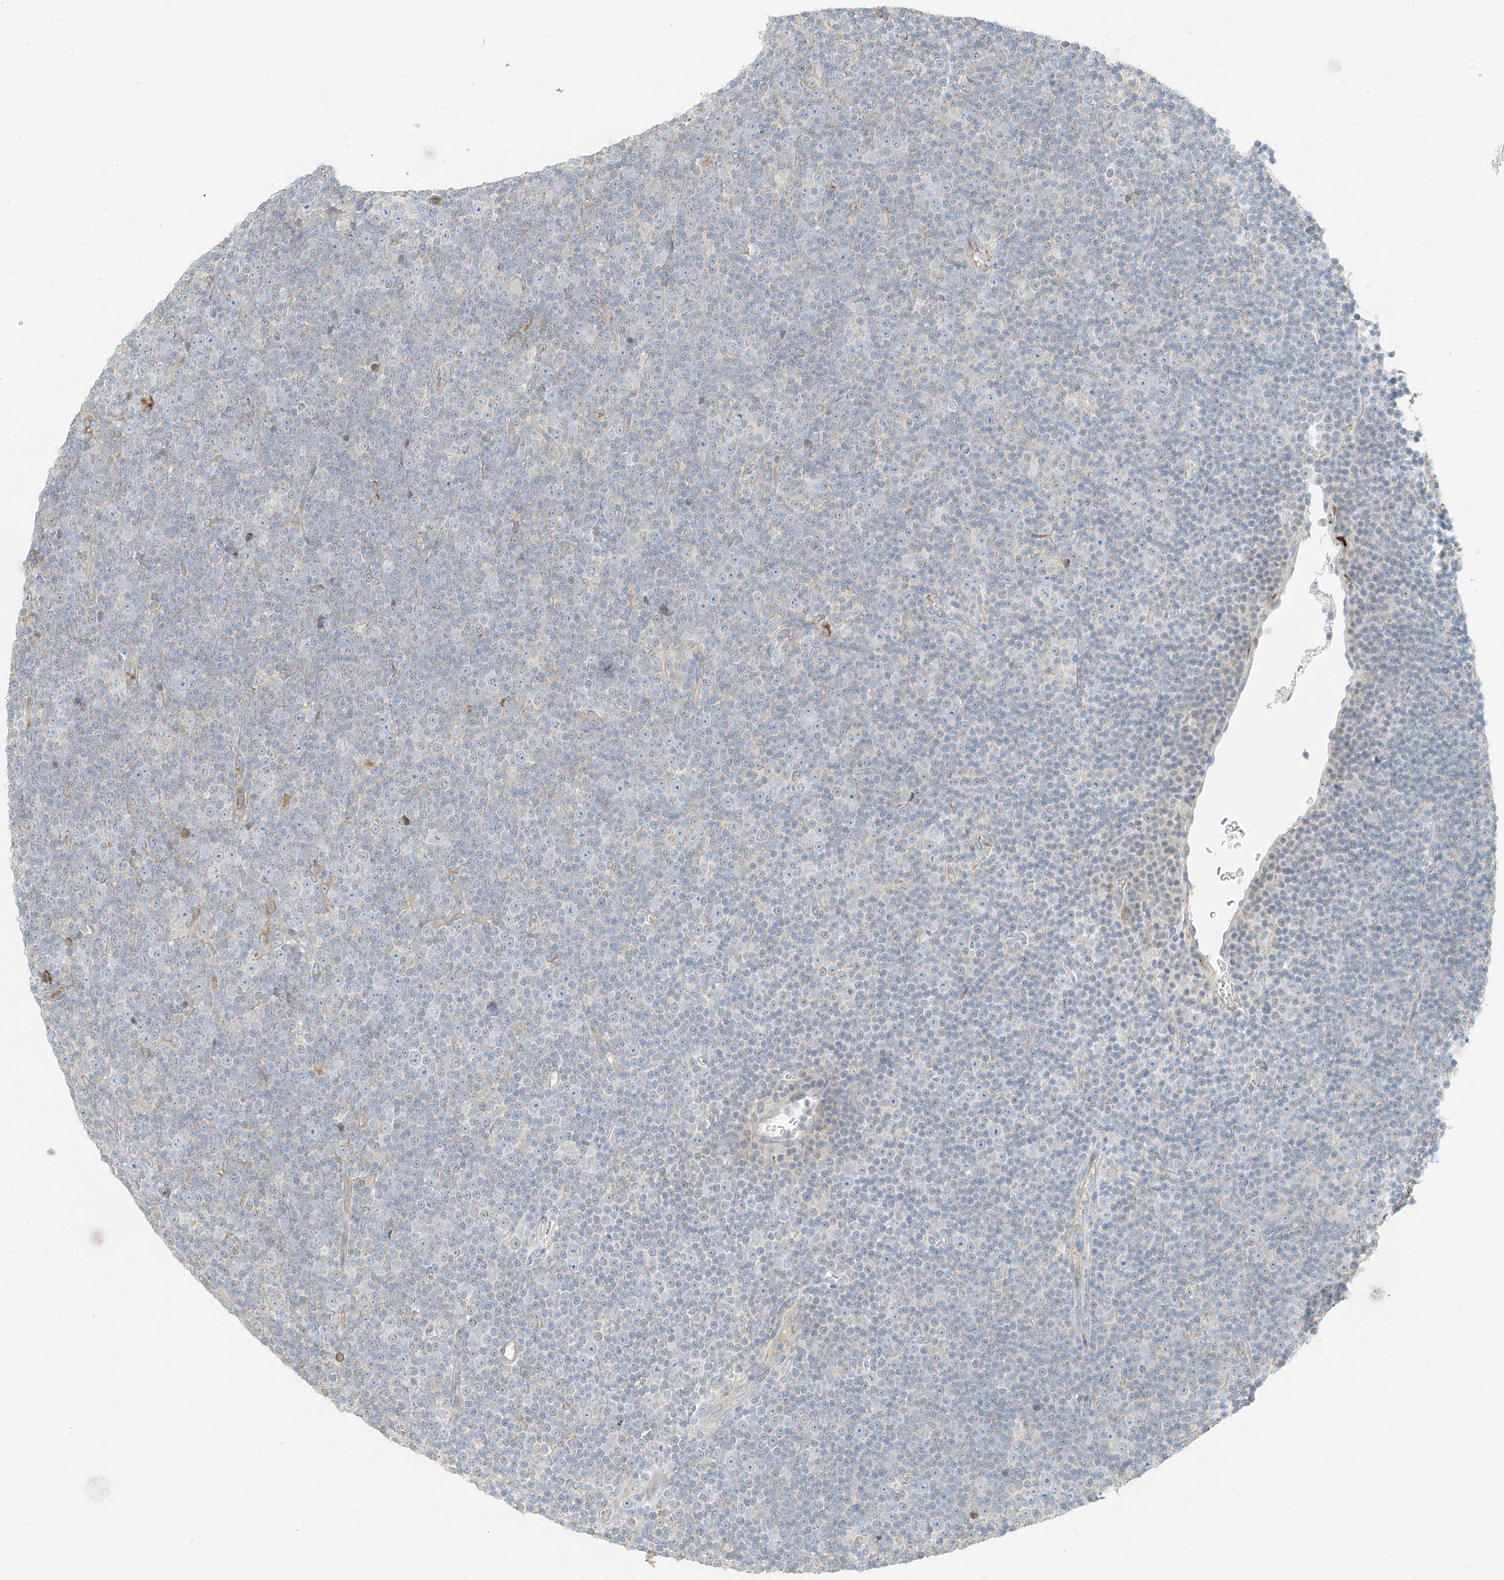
{"staining": {"intensity": "moderate", "quantity": "<25%", "location": "cytoplasmic/membranous"}, "tissue": "lymphoma", "cell_type": "Tumor cells", "image_type": "cancer", "snomed": [{"axis": "morphology", "description": "Malignant lymphoma, non-Hodgkin's type, Low grade"}, {"axis": "topography", "description": "Lymph node"}], "caption": "This image exhibits low-grade malignant lymphoma, non-Hodgkin's type stained with IHC to label a protein in brown. The cytoplasmic/membranous of tumor cells show moderate positivity for the protein. Nuclei are counter-stained blue.", "gene": "FSTL1", "patient": {"sex": "female", "age": 67}}